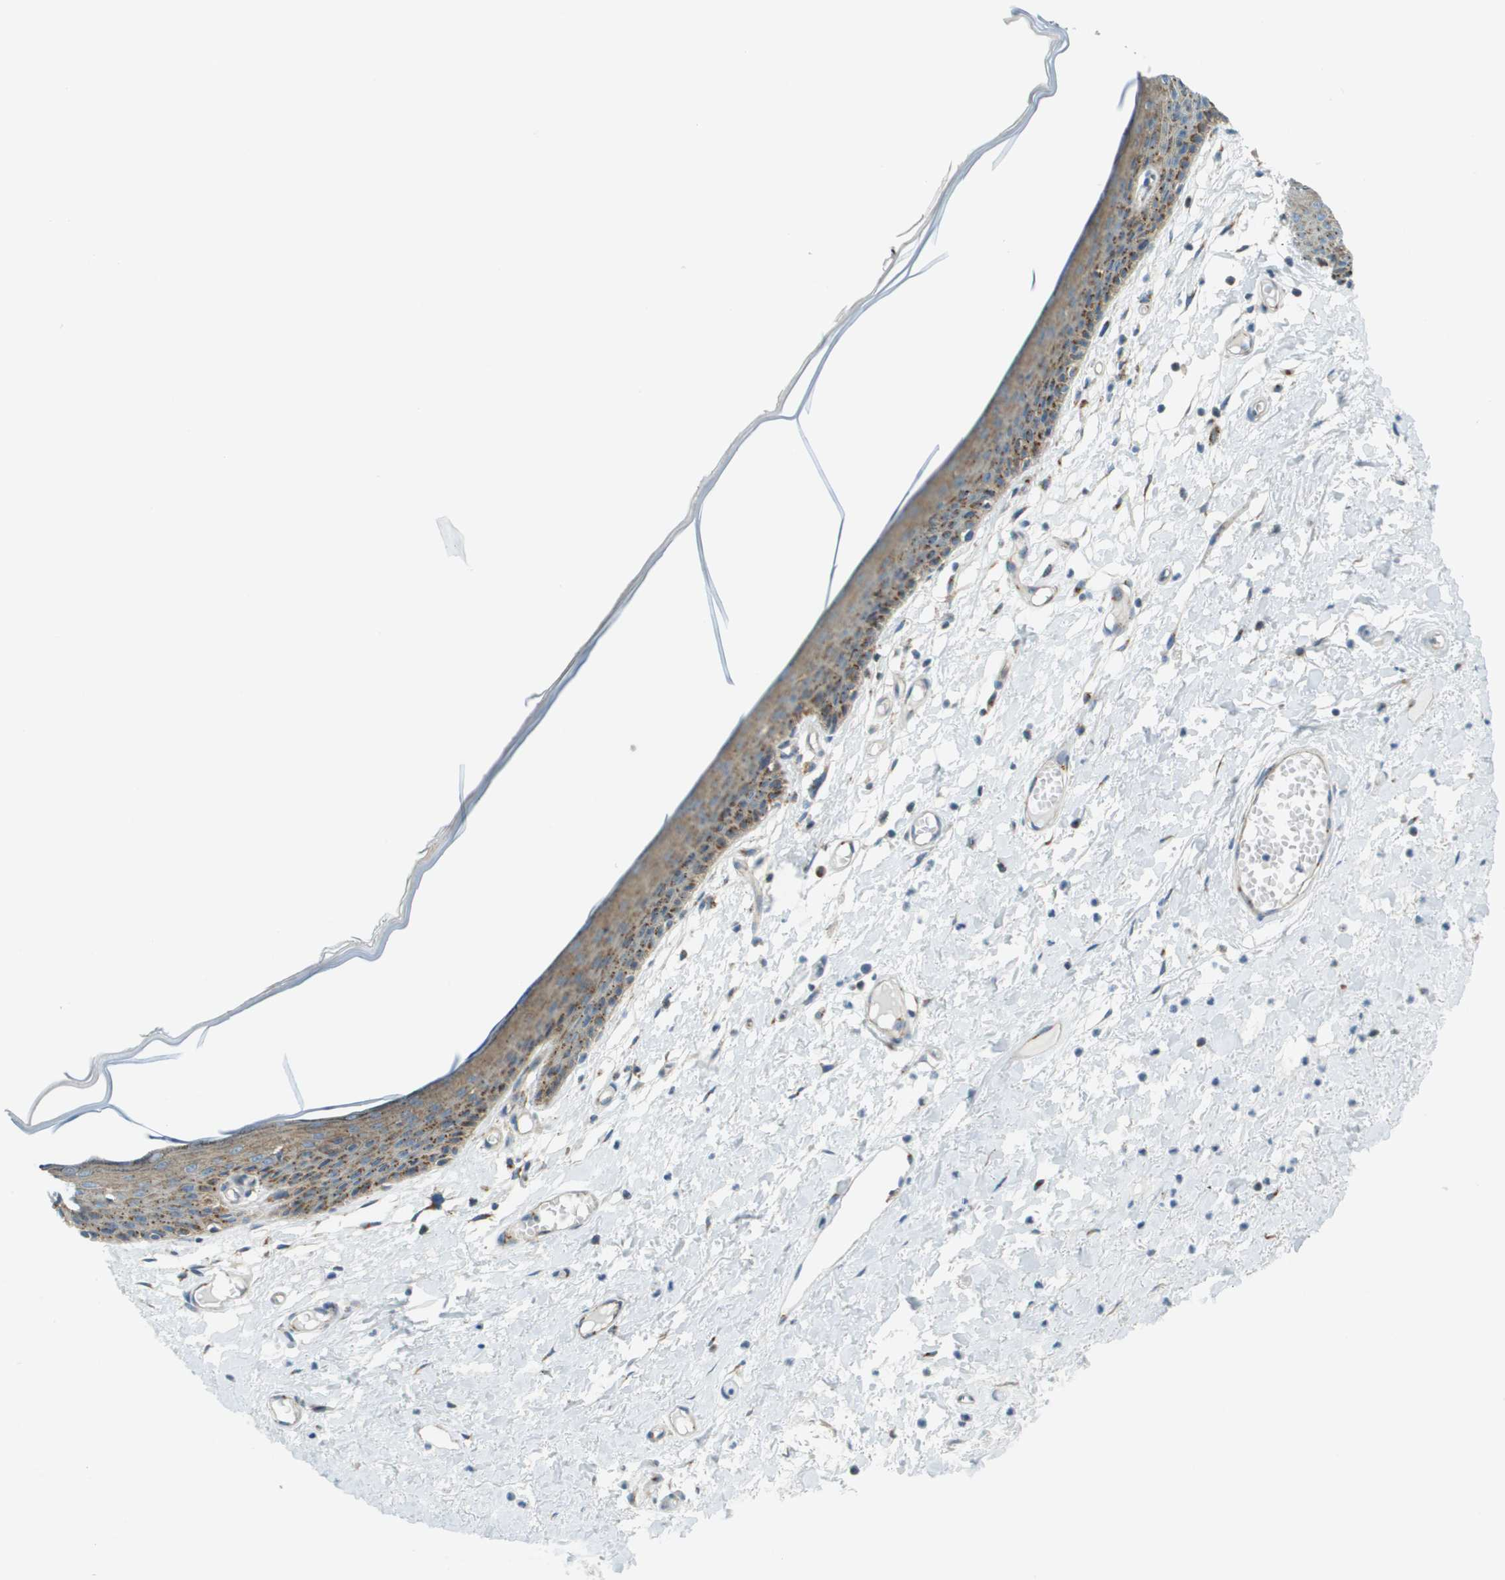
{"staining": {"intensity": "moderate", "quantity": ">75%", "location": "cytoplasmic/membranous"}, "tissue": "skin", "cell_type": "Epidermal cells", "image_type": "normal", "snomed": [{"axis": "morphology", "description": "Normal tissue, NOS"}, {"axis": "topography", "description": "Vulva"}], "caption": "Skin was stained to show a protein in brown. There is medium levels of moderate cytoplasmic/membranous positivity in about >75% of epidermal cells. (Brightfield microscopy of DAB IHC at high magnification).", "gene": "ACBD3", "patient": {"sex": "female", "age": 54}}